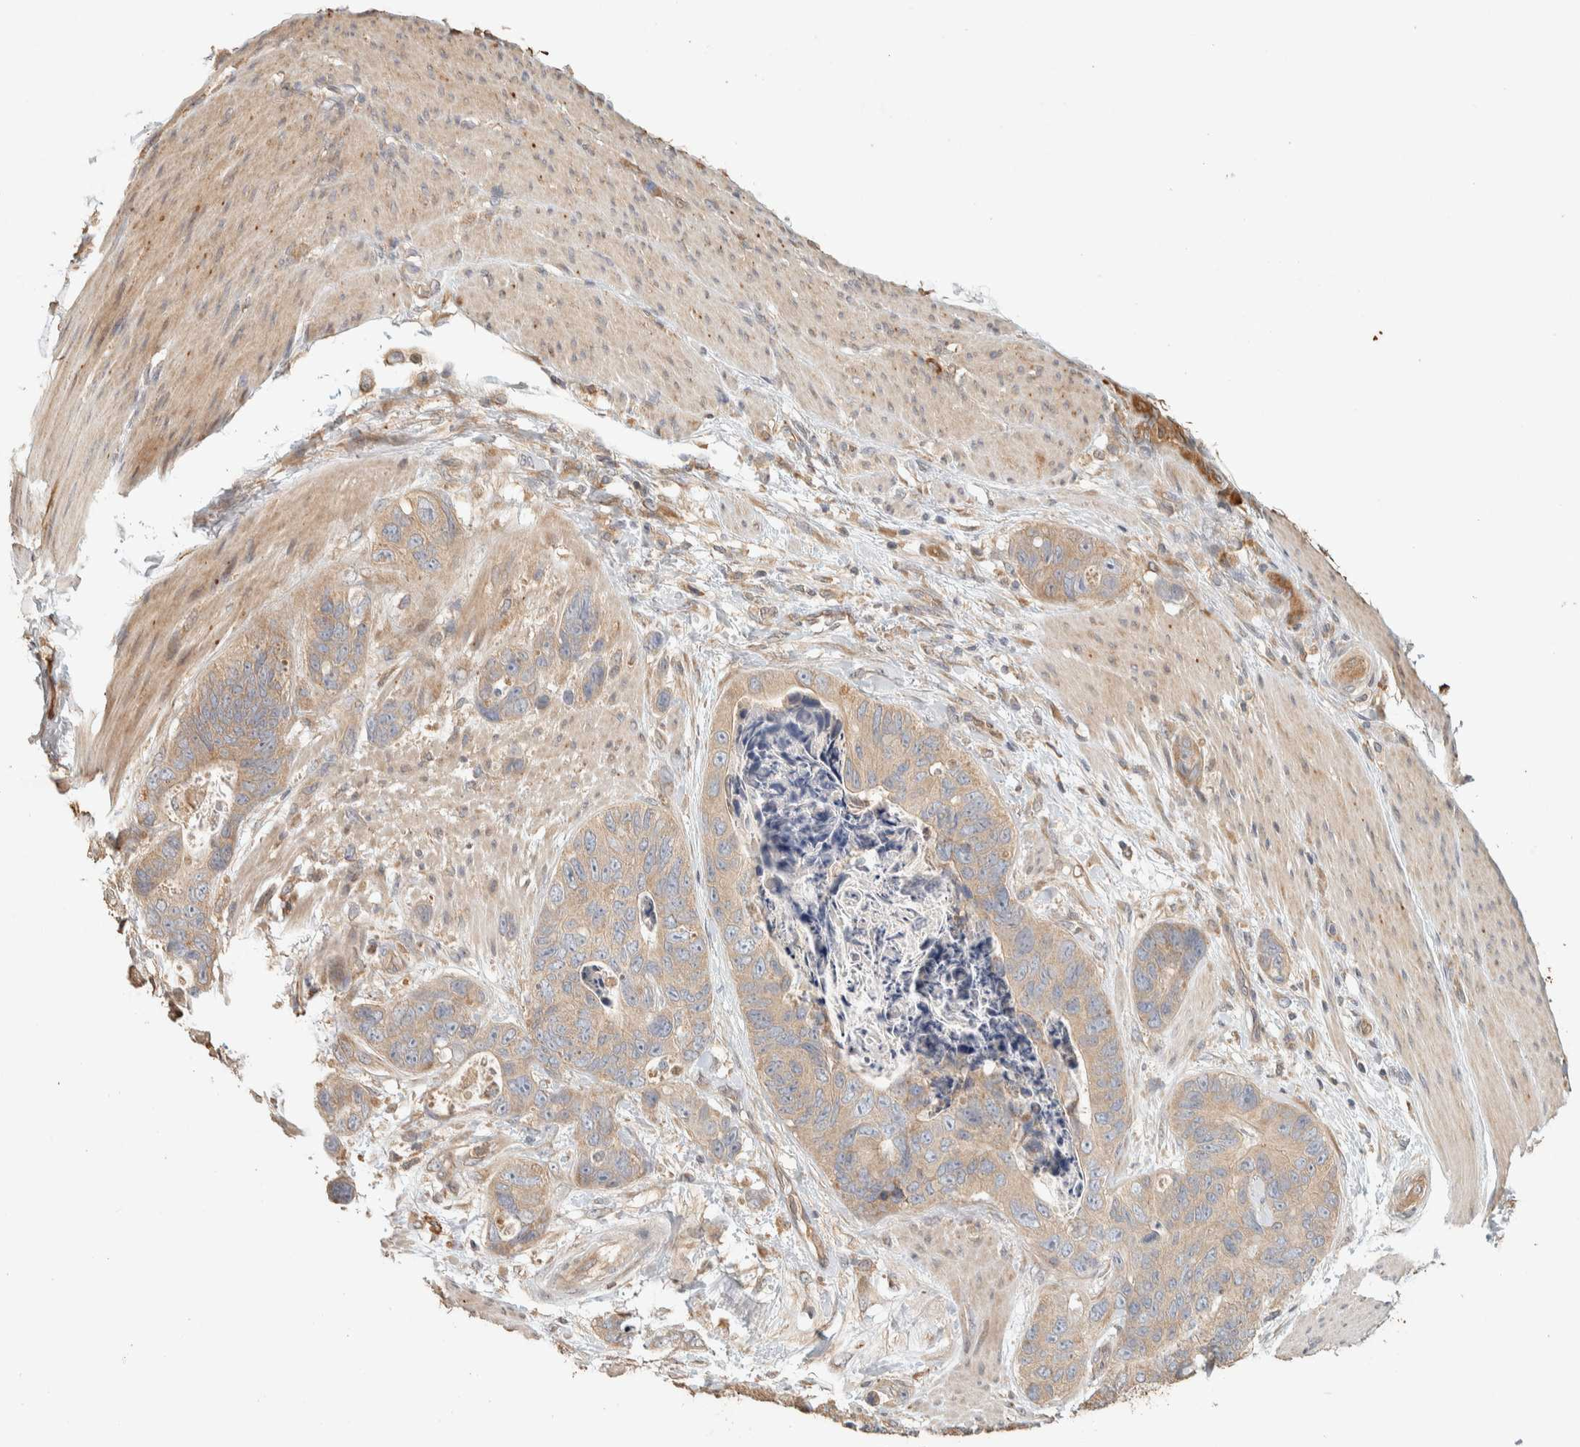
{"staining": {"intensity": "moderate", "quantity": "25%-75%", "location": "cytoplasmic/membranous"}, "tissue": "stomach cancer", "cell_type": "Tumor cells", "image_type": "cancer", "snomed": [{"axis": "morphology", "description": "Normal tissue, NOS"}, {"axis": "morphology", "description": "Adenocarcinoma, NOS"}, {"axis": "topography", "description": "Stomach"}], "caption": "IHC staining of stomach cancer, which exhibits medium levels of moderate cytoplasmic/membranous staining in about 25%-75% of tumor cells indicating moderate cytoplasmic/membranous protein staining. The staining was performed using DAB (3,3'-diaminobenzidine) (brown) for protein detection and nuclei were counterstained in hematoxylin (blue).", "gene": "EXOC7", "patient": {"sex": "female", "age": 89}}